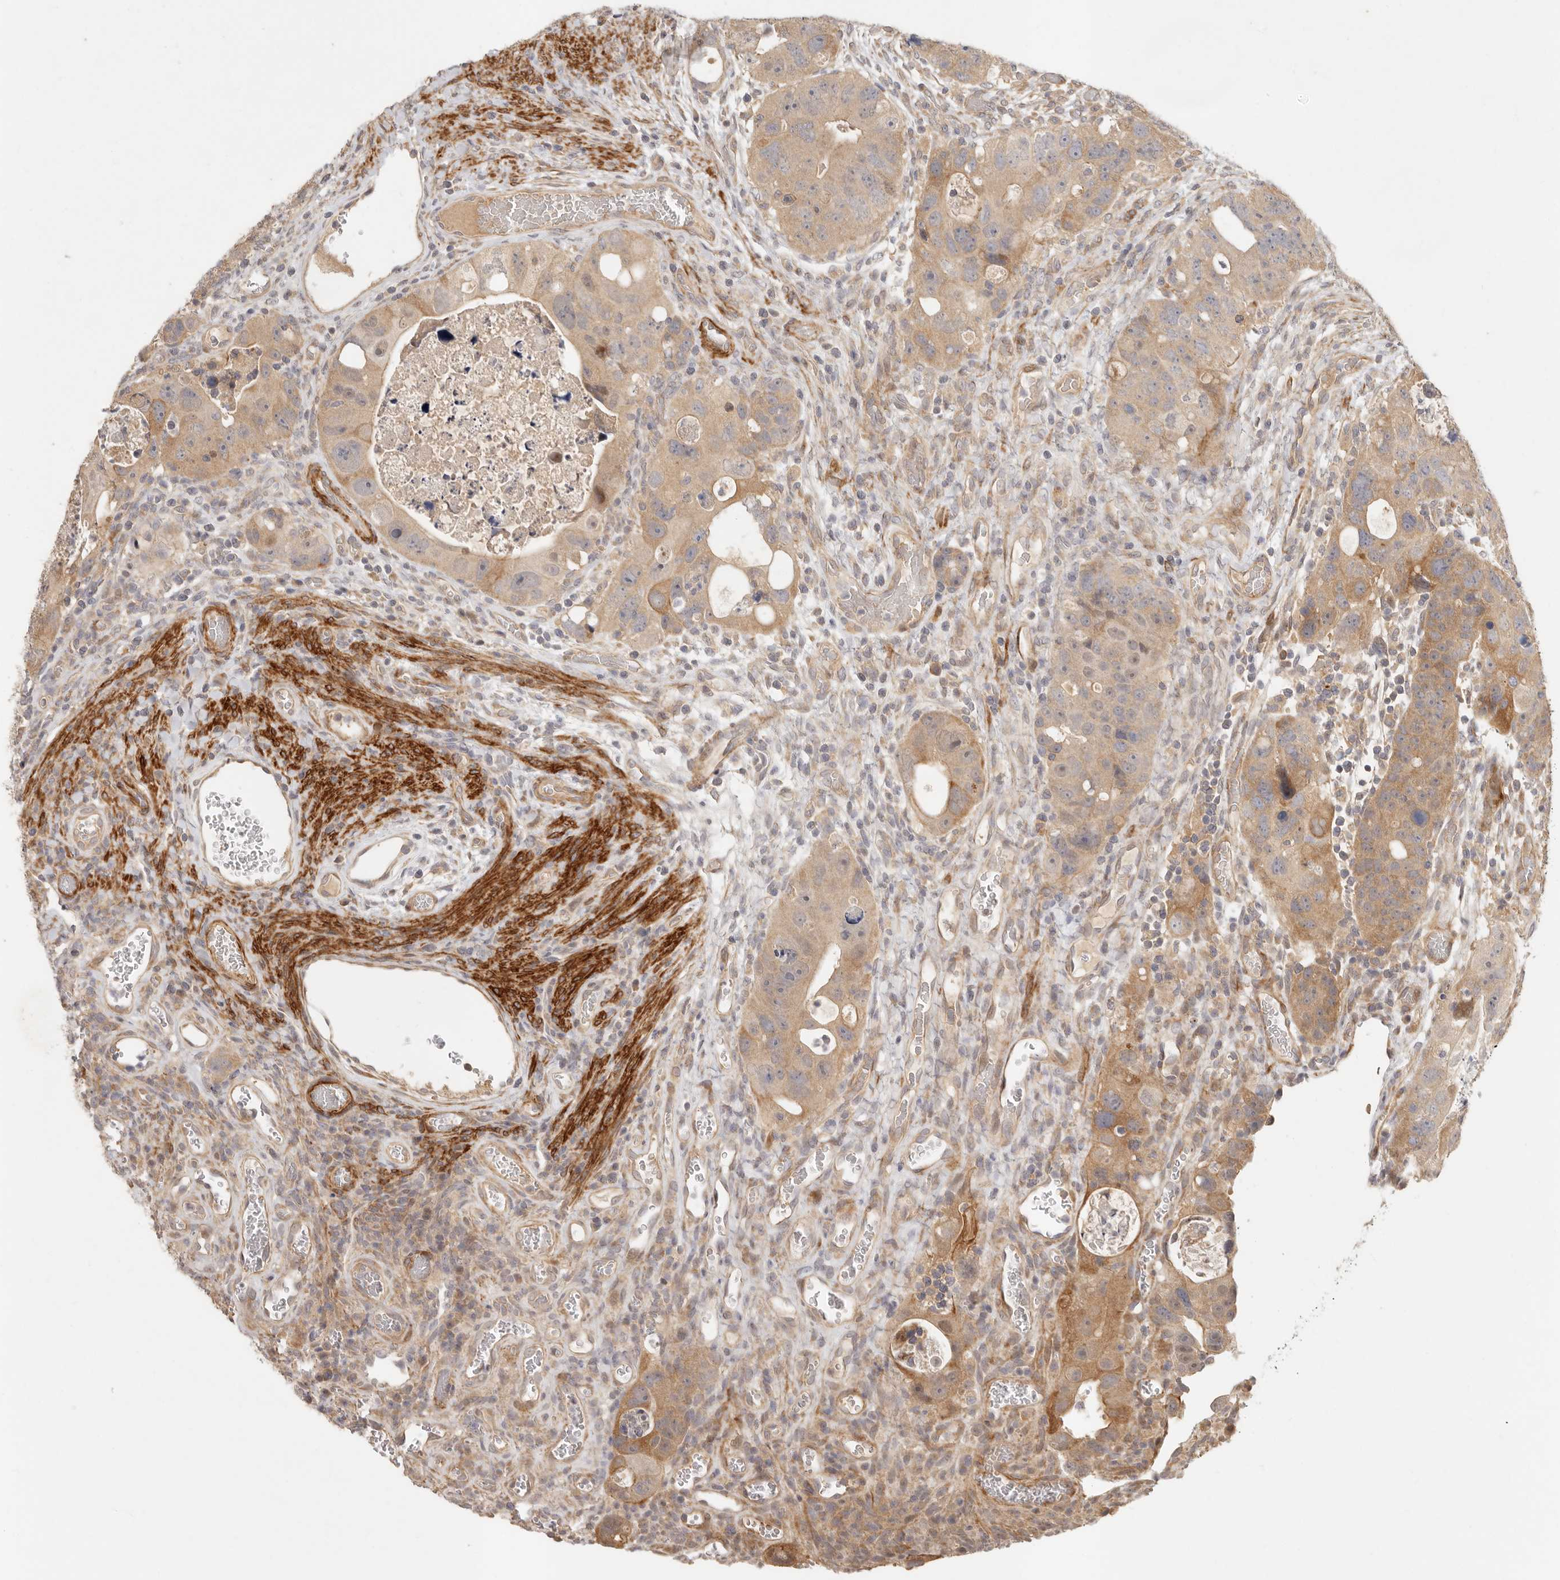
{"staining": {"intensity": "moderate", "quantity": ">75%", "location": "cytoplasmic/membranous"}, "tissue": "colorectal cancer", "cell_type": "Tumor cells", "image_type": "cancer", "snomed": [{"axis": "morphology", "description": "Adenocarcinoma, NOS"}, {"axis": "topography", "description": "Rectum"}], "caption": "Human colorectal cancer (adenocarcinoma) stained with a protein marker displays moderate staining in tumor cells.", "gene": "VIPR1", "patient": {"sex": "male", "age": 59}}